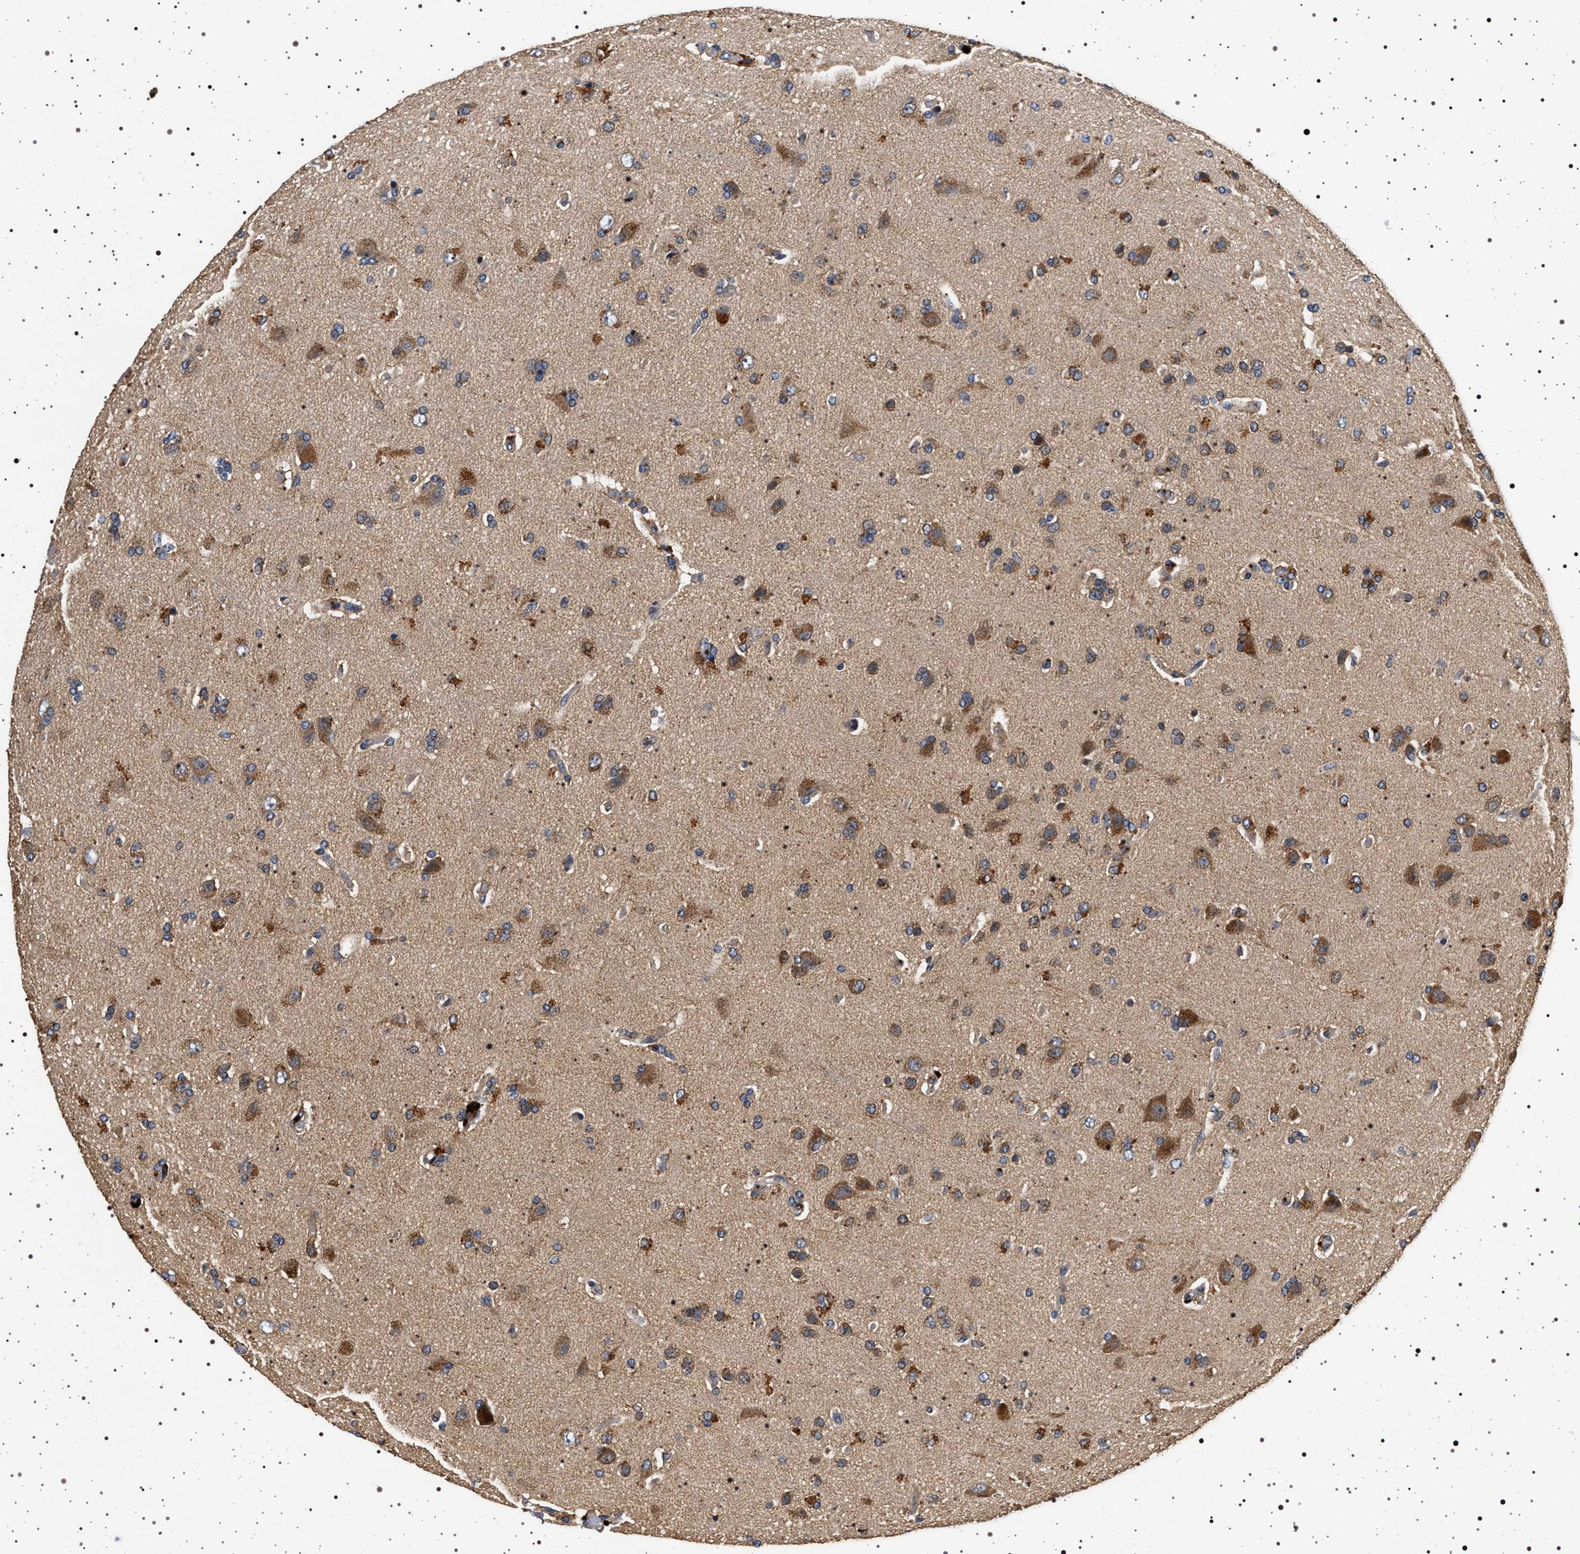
{"staining": {"intensity": "moderate", "quantity": "25%-75%", "location": "cytoplasmic/membranous"}, "tissue": "glioma", "cell_type": "Tumor cells", "image_type": "cancer", "snomed": [{"axis": "morphology", "description": "Glioma, malignant, High grade"}, {"axis": "topography", "description": "Brain"}], "caption": "Glioma stained for a protein (brown) demonstrates moderate cytoplasmic/membranous positive expression in about 25%-75% of tumor cells.", "gene": "DCBLD2", "patient": {"sex": "male", "age": 72}}